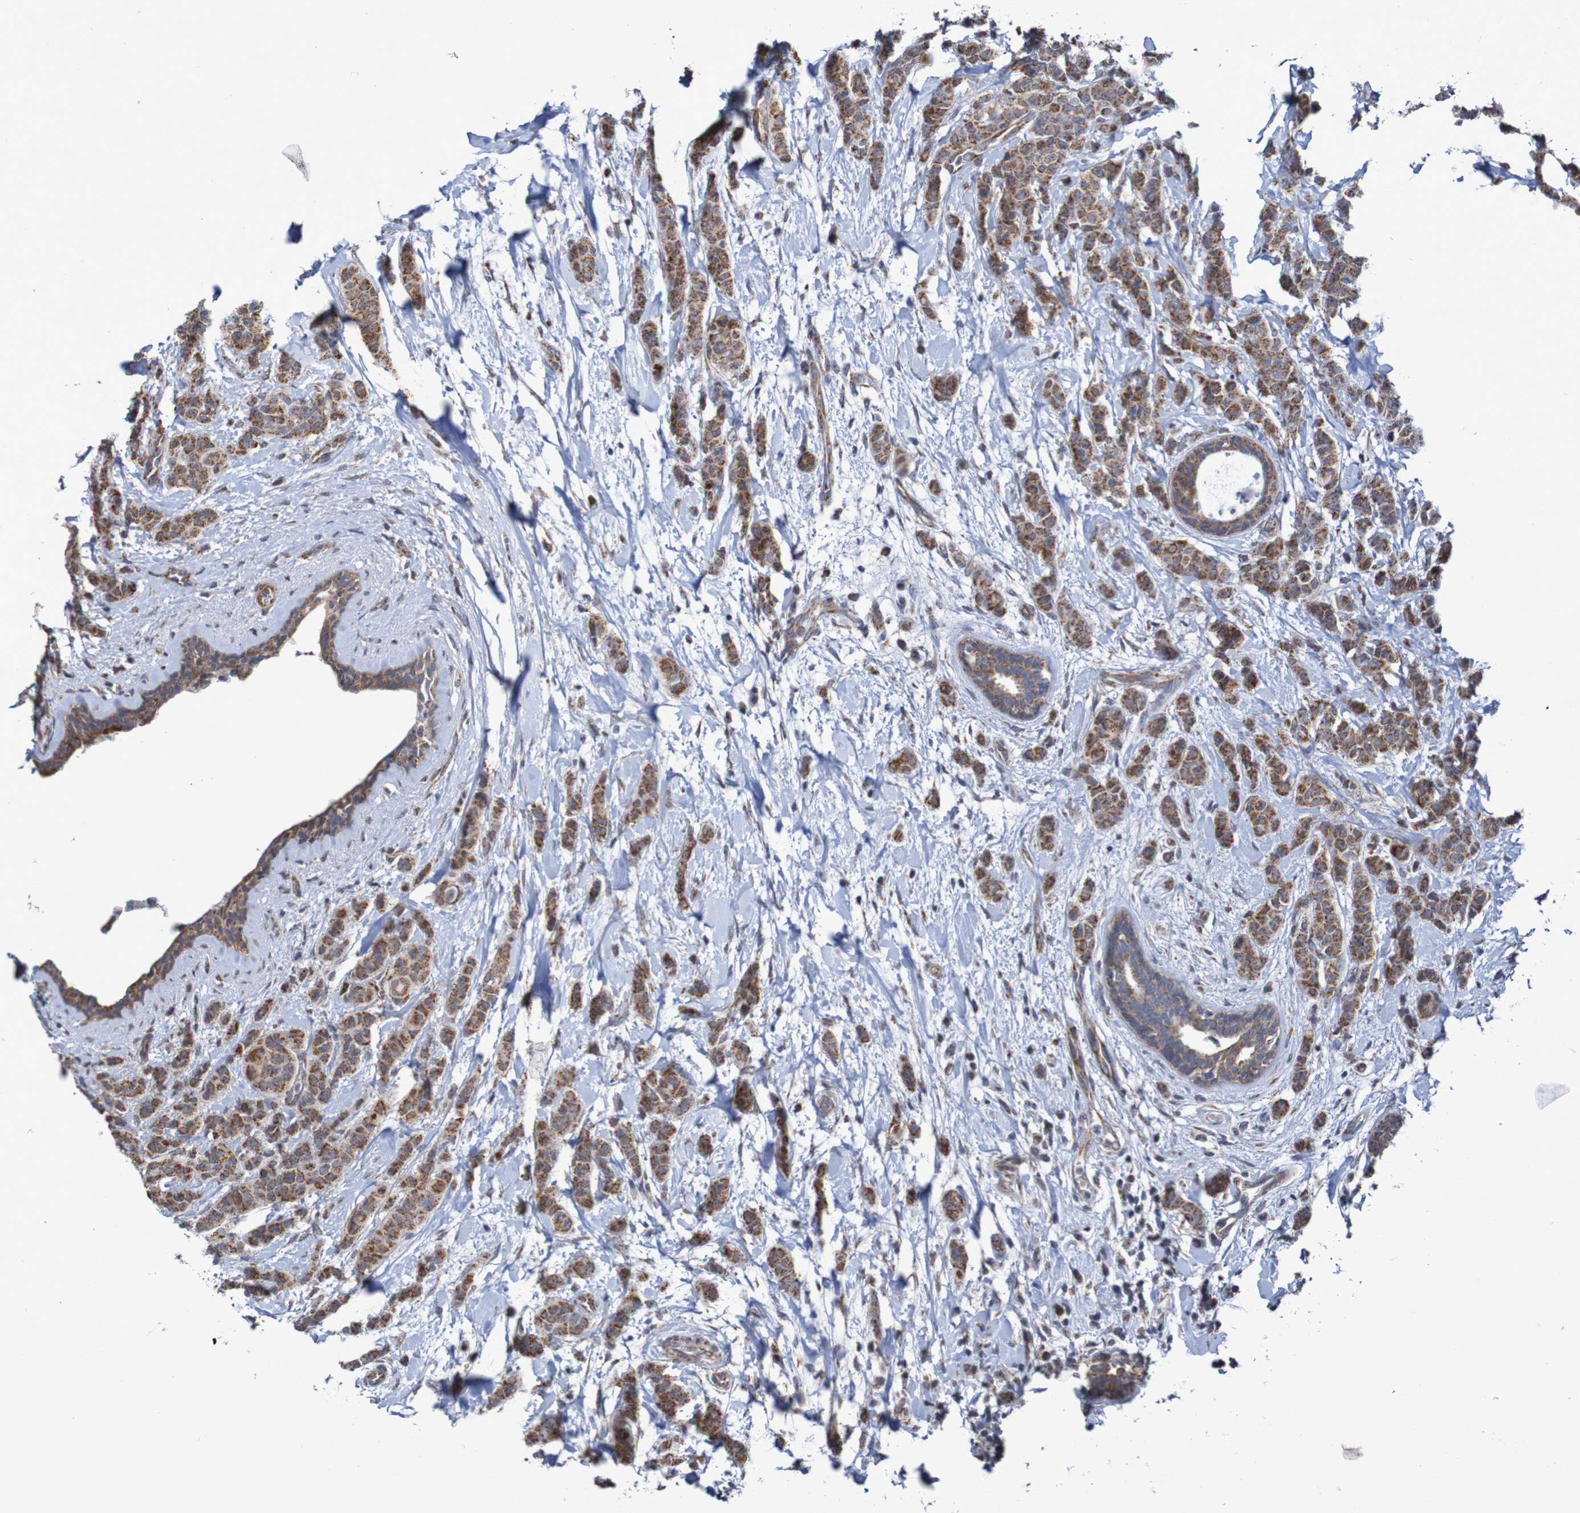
{"staining": {"intensity": "strong", "quantity": ">75%", "location": "cytoplasmic/membranous"}, "tissue": "breast cancer", "cell_type": "Tumor cells", "image_type": "cancer", "snomed": [{"axis": "morphology", "description": "Normal tissue, NOS"}, {"axis": "morphology", "description": "Duct carcinoma"}, {"axis": "topography", "description": "Breast"}], "caption": "Strong cytoplasmic/membranous staining is present in about >75% of tumor cells in breast cancer (infiltrating ductal carcinoma).", "gene": "DVL1", "patient": {"sex": "female", "age": 40}}